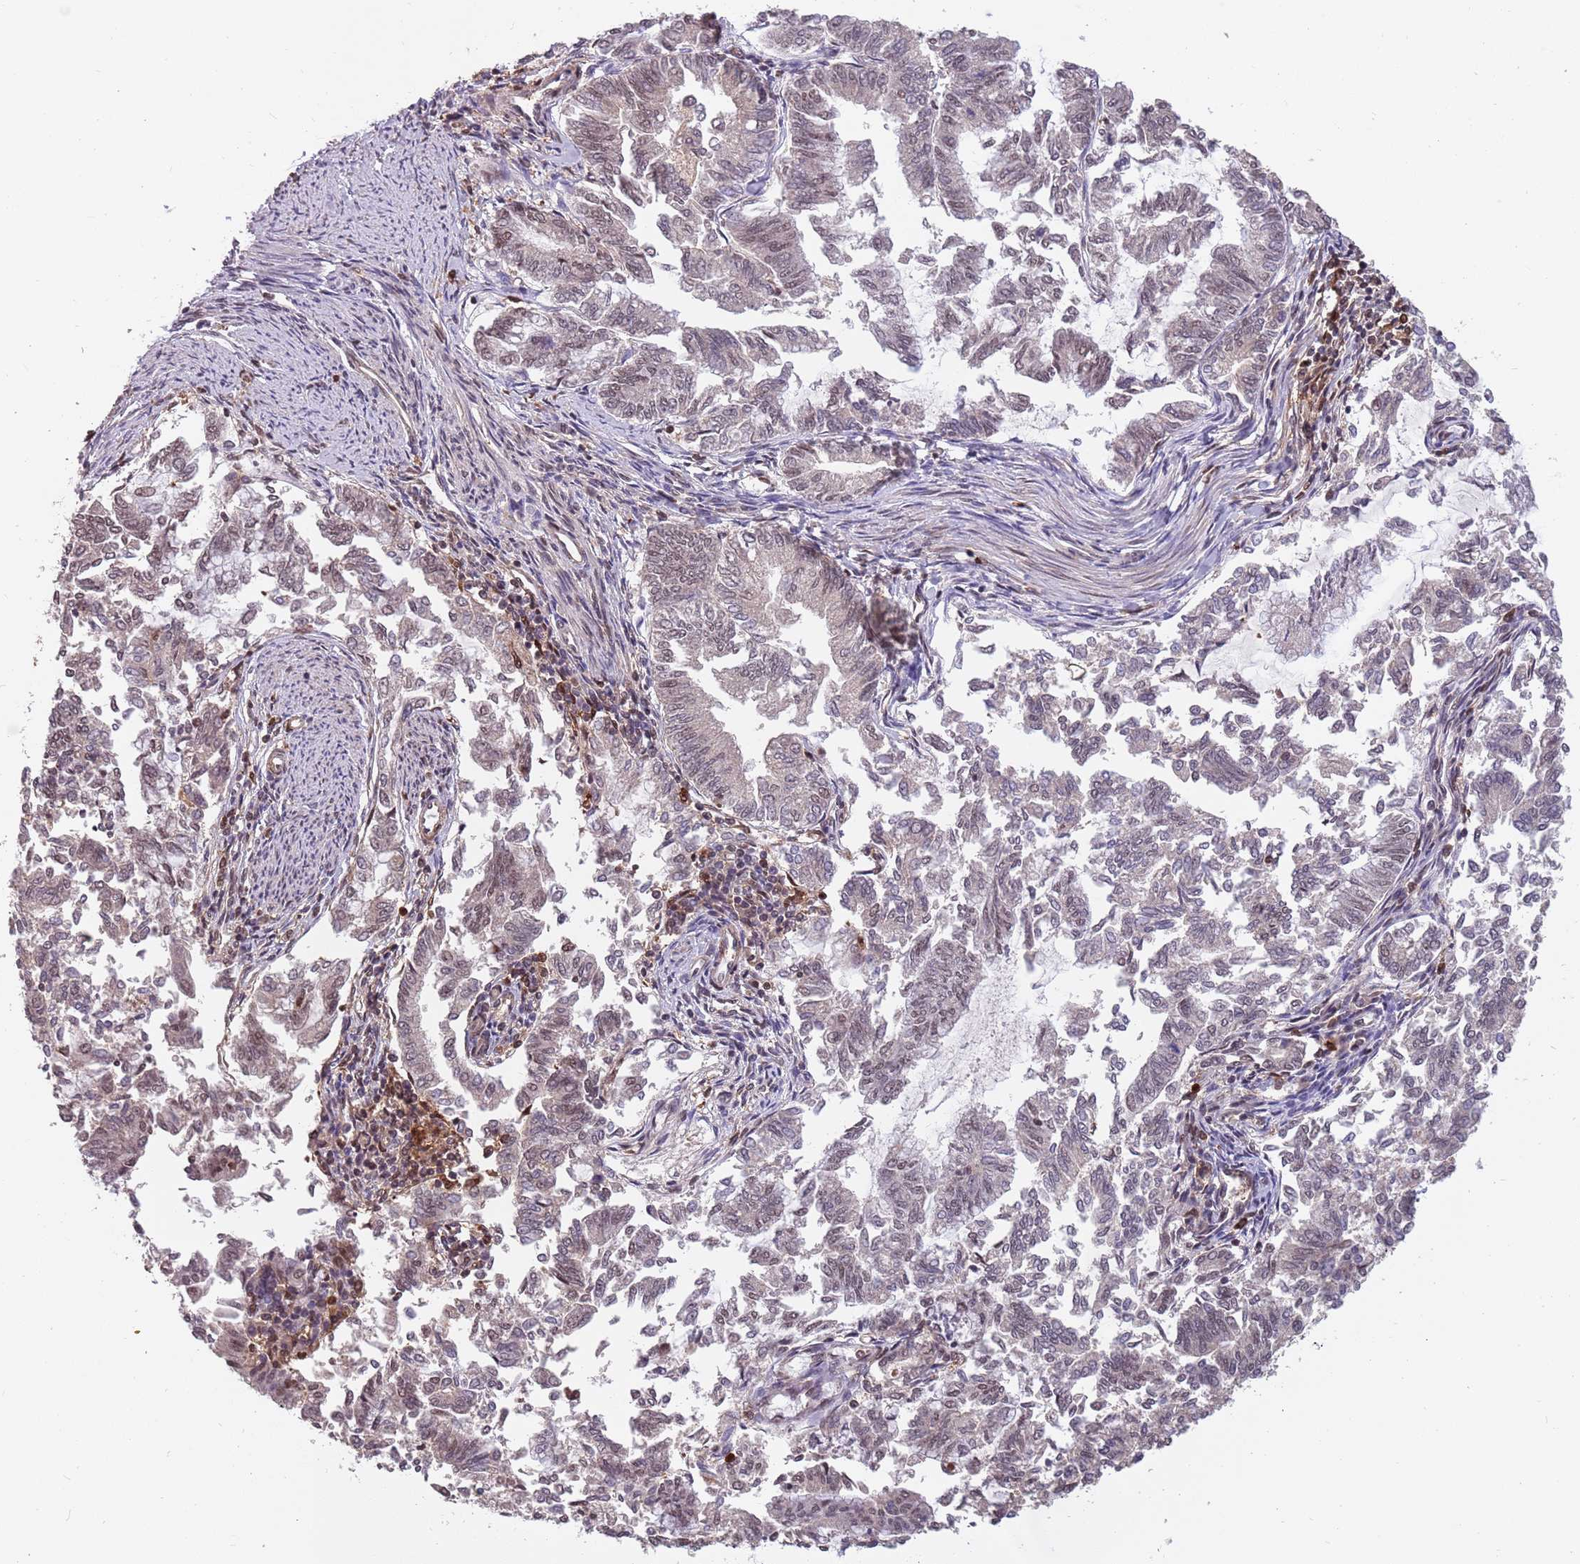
{"staining": {"intensity": "weak", "quantity": "<25%", "location": "nuclear"}, "tissue": "endometrial cancer", "cell_type": "Tumor cells", "image_type": "cancer", "snomed": [{"axis": "morphology", "description": "Adenocarcinoma, NOS"}, {"axis": "topography", "description": "Endometrium"}], "caption": "This histopathology image is of adenocarcinoma (endometrial) stained with immunohistochemistry (IHC) to label a protein in brown with the nuclei are counter-stained blue. There is no expression in tumor cells.", "gene": "GBP2", "patient": {"sex": "female", "age": 79}}